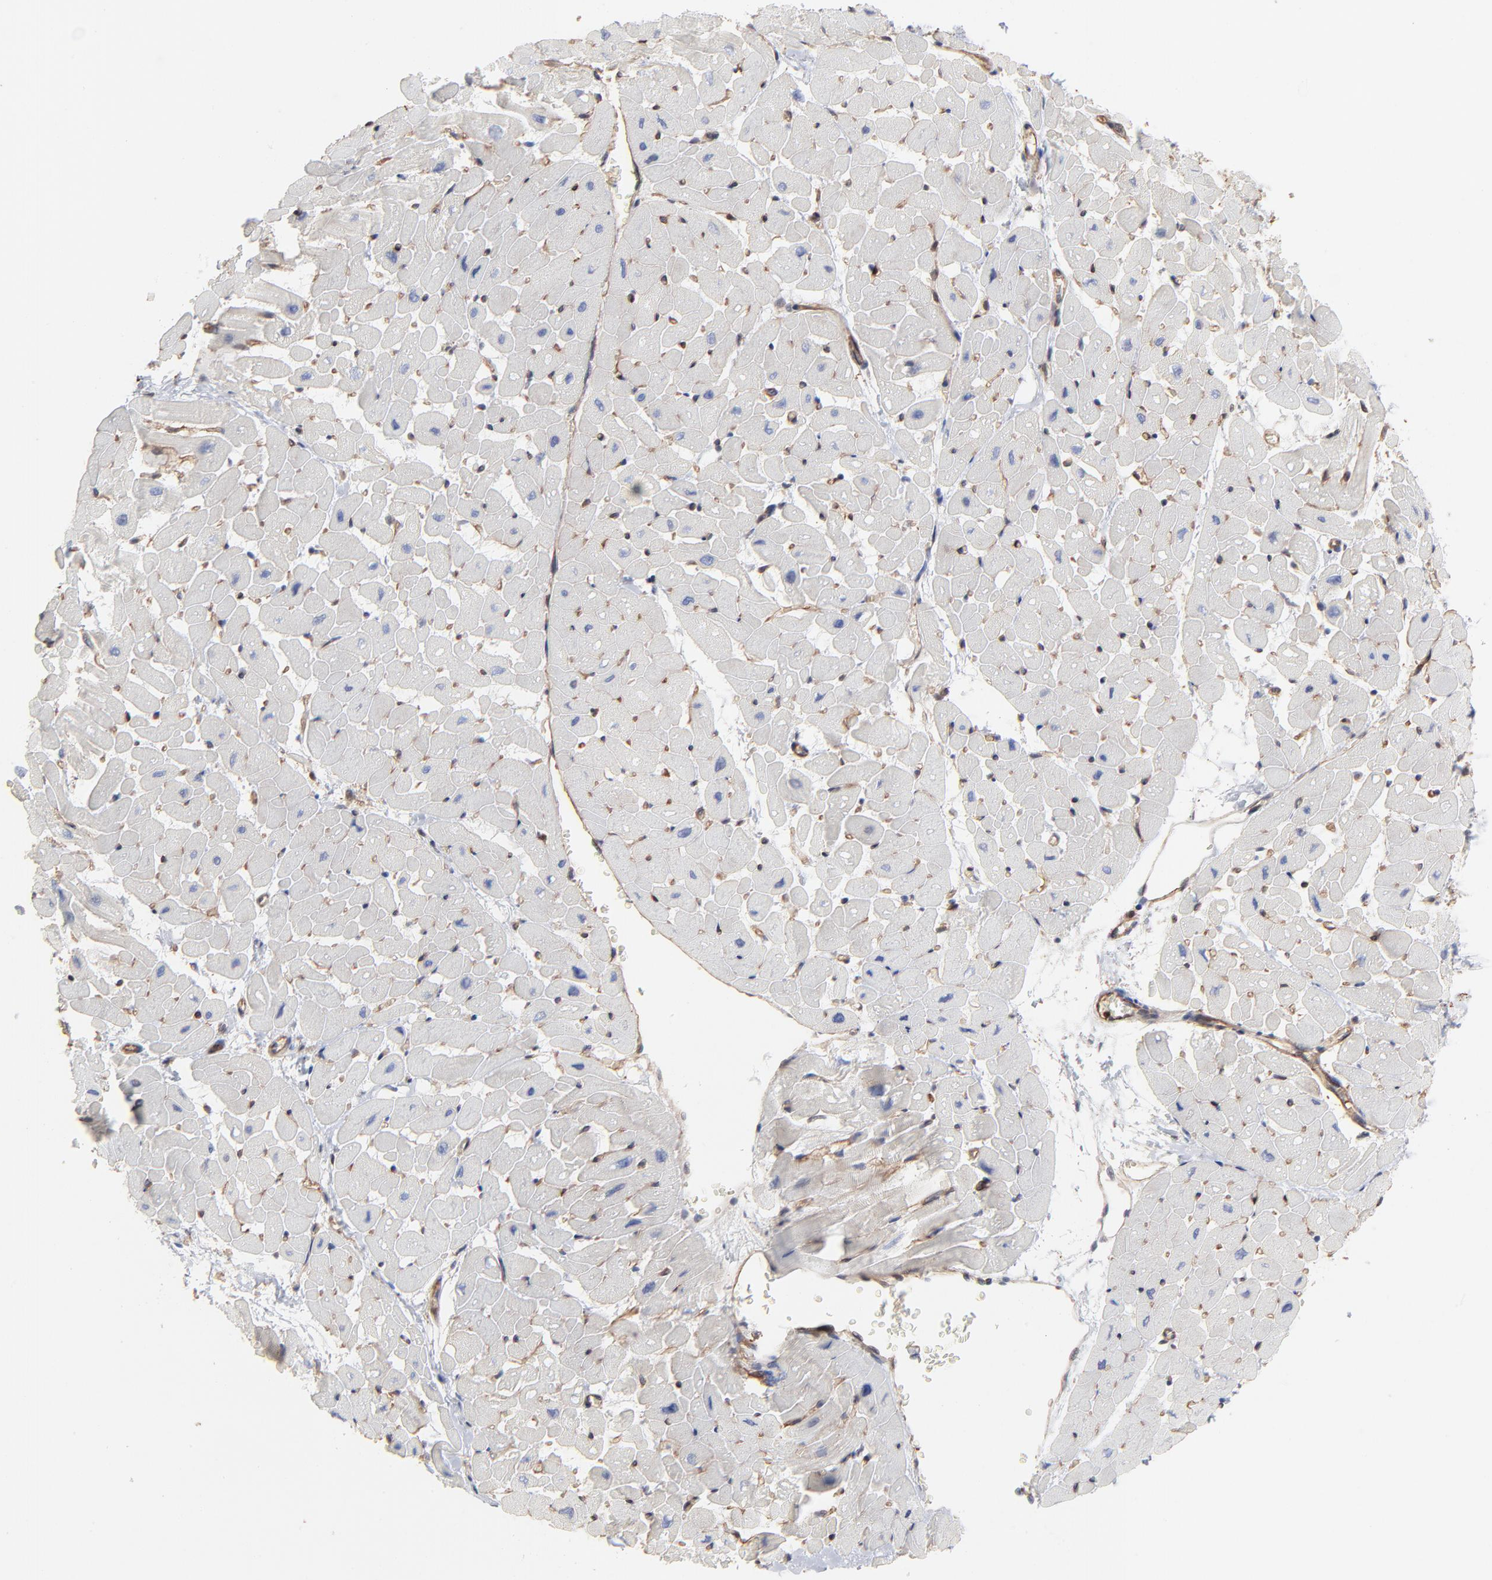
{"staining": {"intensity": "negative", "quantity": "none", "location": "none"}, "tissue": "heart muscle", "cell_type": "Cardiomyocytes", "image_type": "normal", "snomed": [{"axis": "morphology", "description": "Normal tissue, NOS"}, {"axis": "topography", "description": "Heart"}], "caption": "Protein analysis of normal heart muscle demonstrates no significant expression in cardiomyocytes. (Stains: DAB (3,3'-diaminobenzidine) IHC with hematoxylin counter stain, Microscopy: brightfield microscopy at high magnification).", "gene": "PXN", "patient": {"sex": "male", "age": 45}}